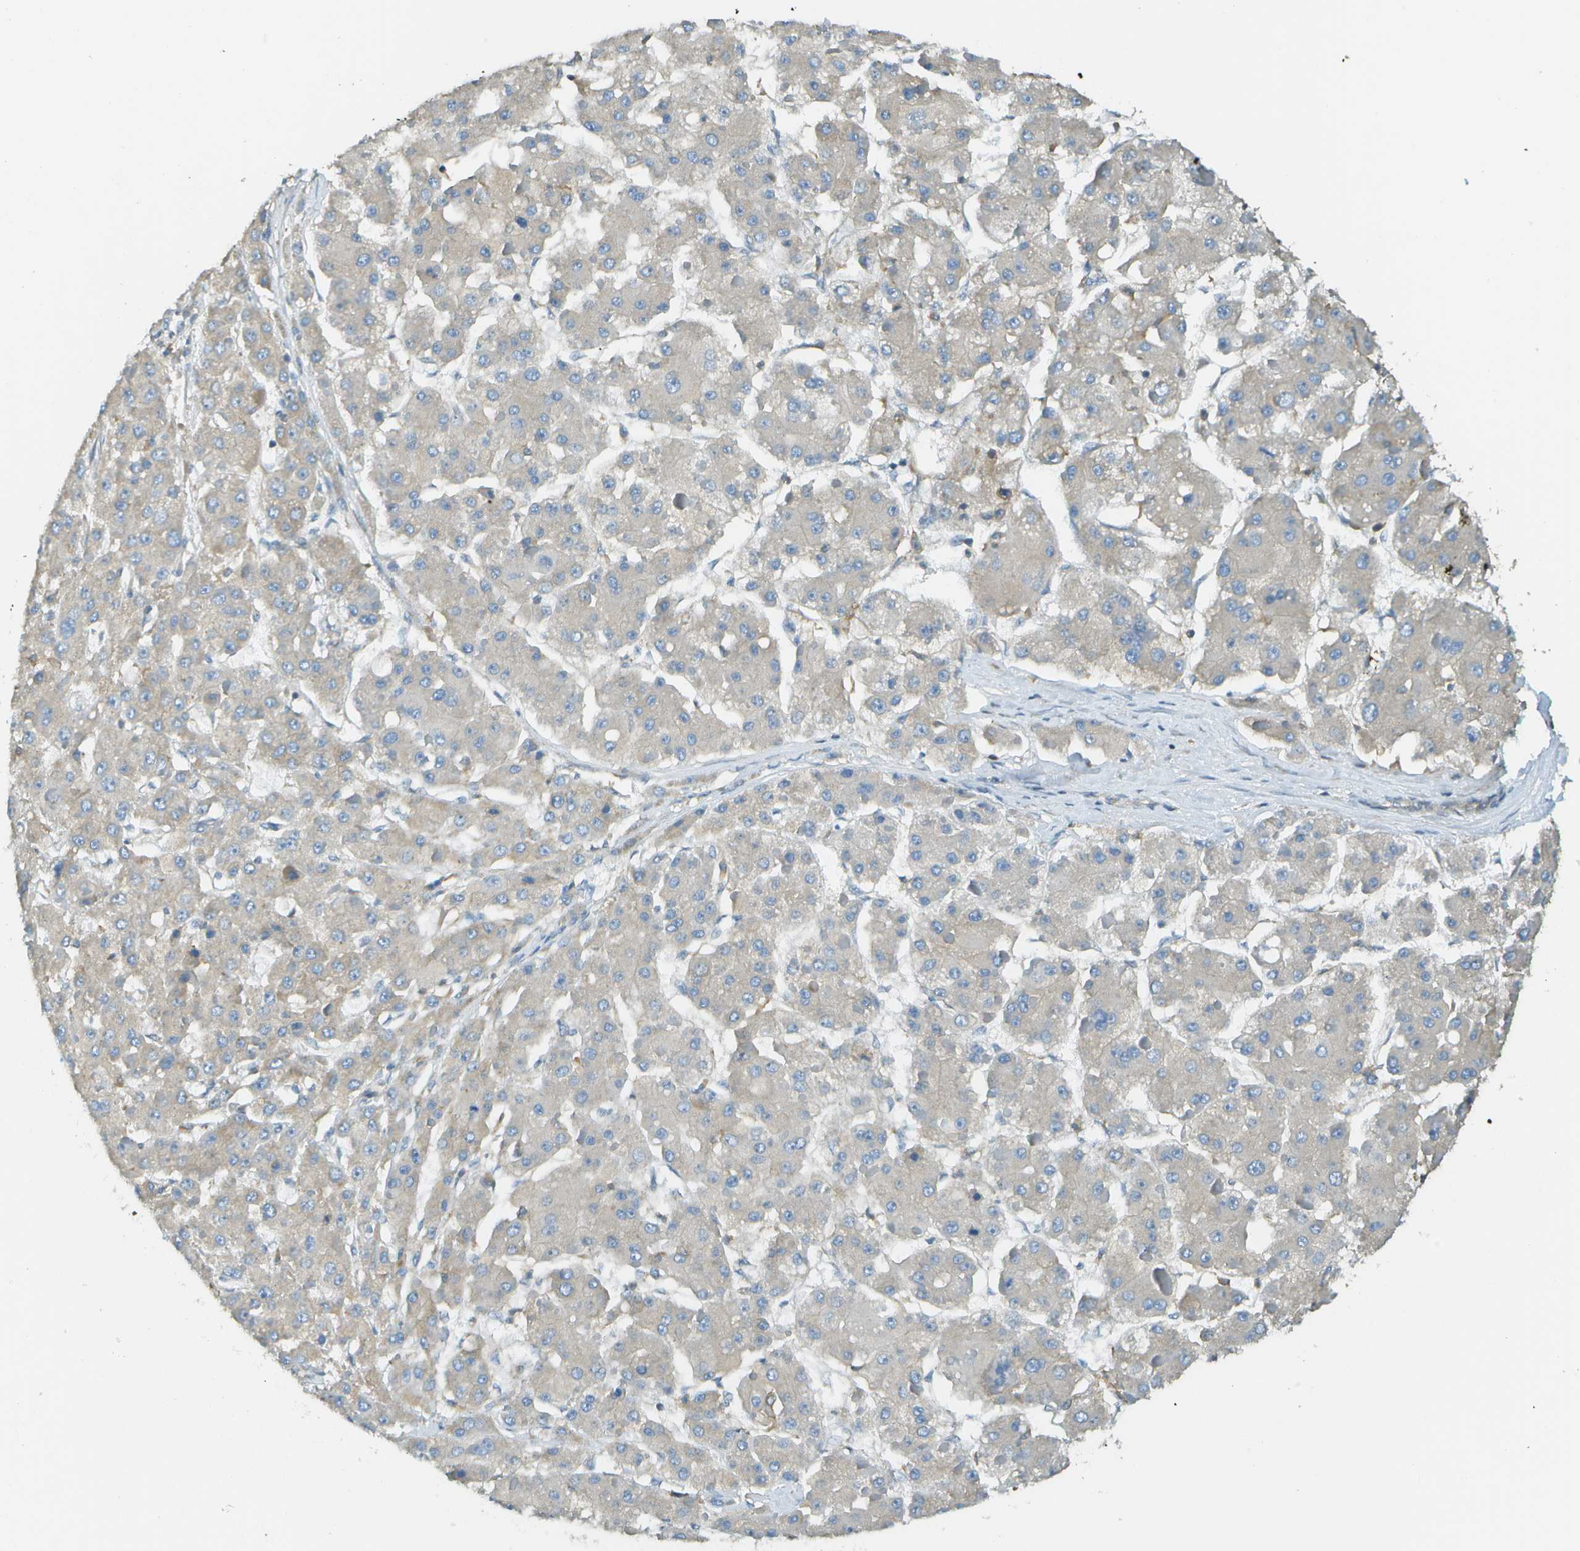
{"staining": {"intensity": "negative", "quantity": "none", "location": "none"}, "tissue": "liver cancer", "cell_type": "Tumor cells", "image_type": "cancer", "snomed": [{"axis": "morphology", "description": "Carcinoma, Hepatocellular, NOS"}, {"axis": "topography", "description": "Liver"}], "caption": "Immunohistochemistry (IHC) micrograph of human hepatocellular carcinoma (liver) stained for a protein (brown), which displays no staining in tumor cells.", "gene": "DNAJB11", "patient": {"sex": "female", "age": 73}}